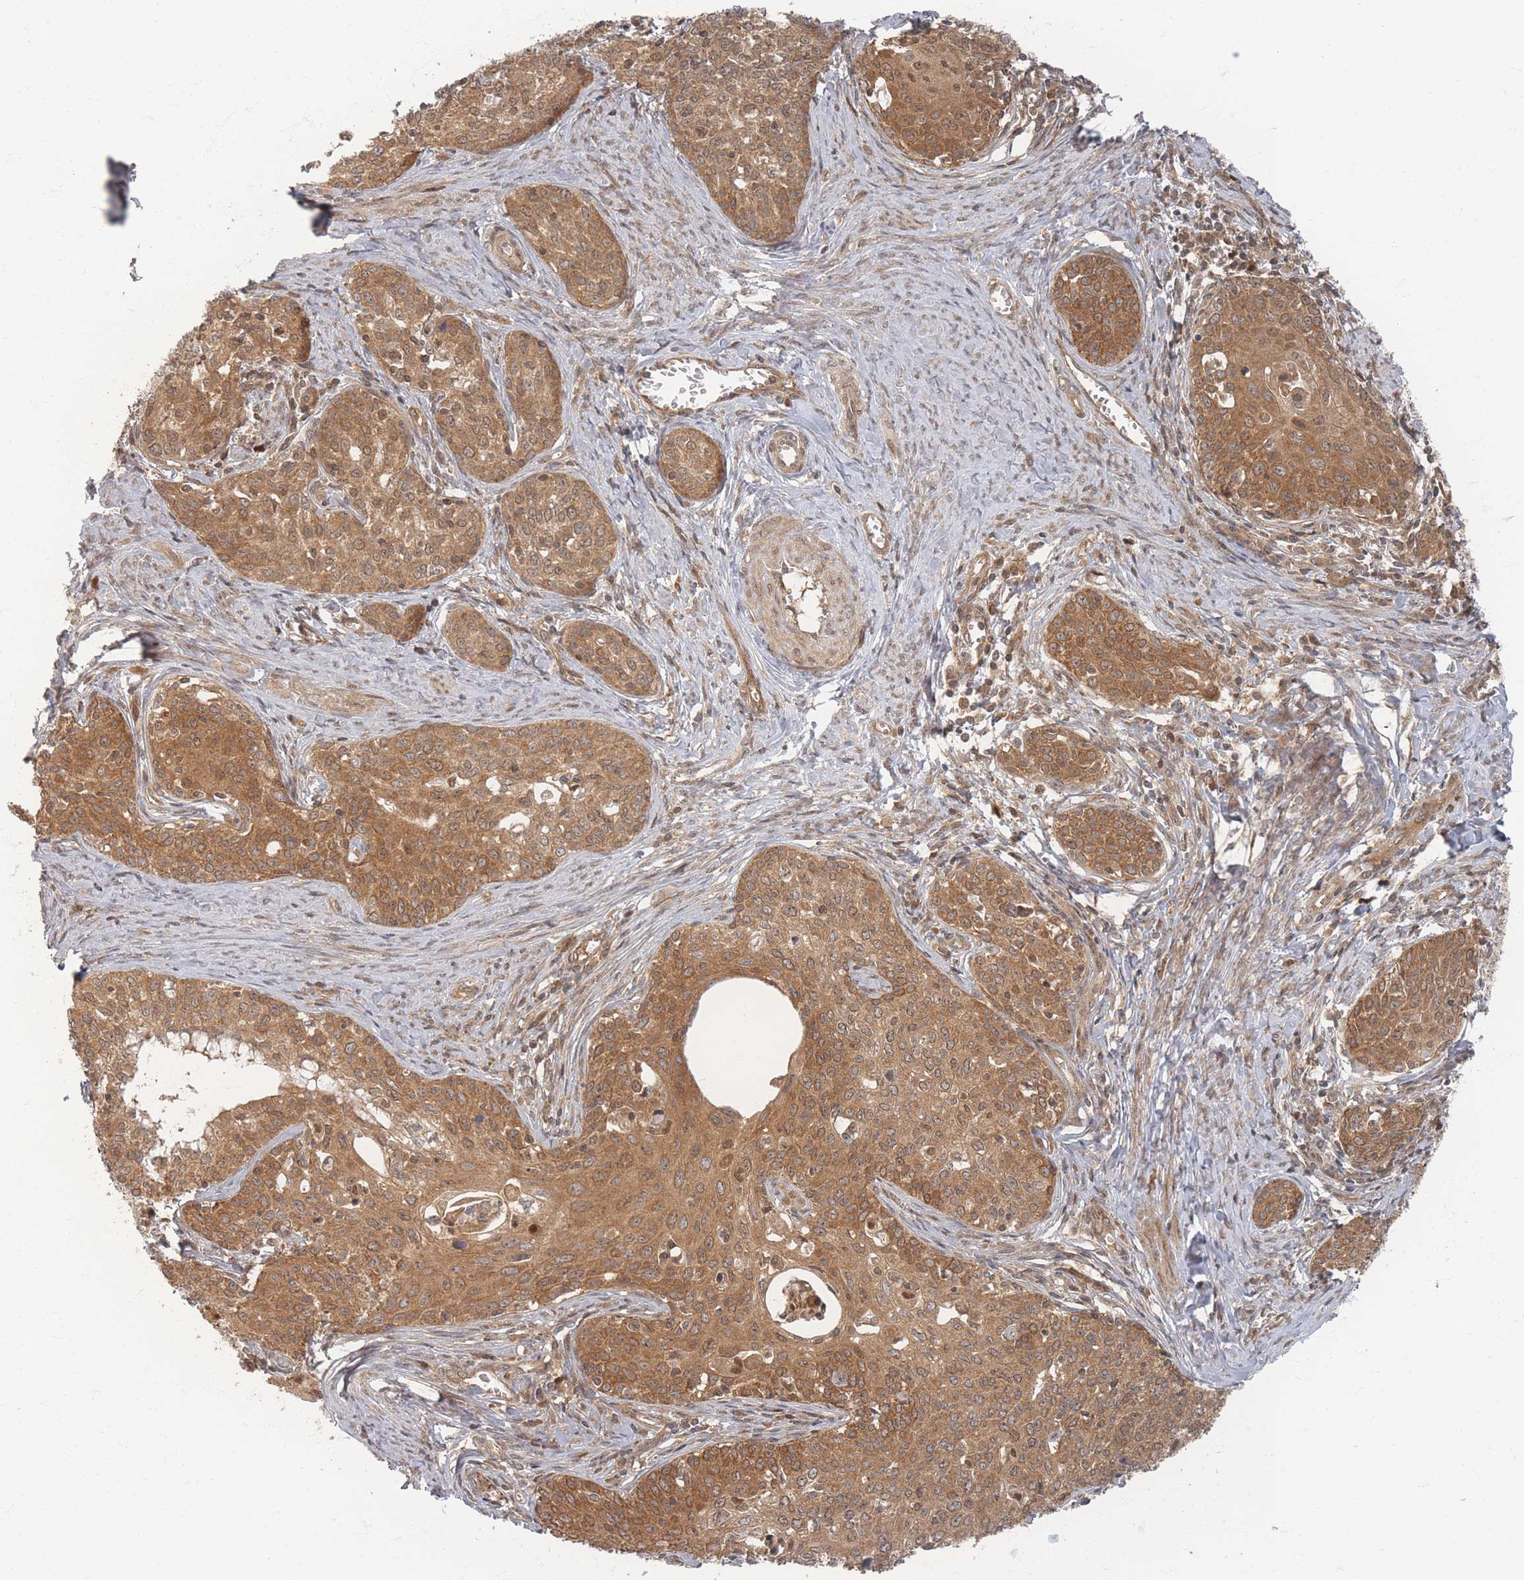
{"staining": {"intensity": "moderate", "quantity": ">75%", "location": "cytoplasmic/membranous"}, "tissue": "cervical cancer", "cell_type": "Tumor cells", "image_type": "cancer", "snomed": [{"axis": "morphology", "description": "Squamous cell carcinoma, NOS"}, {"axis": "morphology", "description": "Adenocarcinoma, NOS"}, {"axis": "topography", "description": "Cervix"}], "caption": "Cervical cancer stained with a brown dye exhibits moderate cytoplasmic/membranous positive positivity in about >75% of tumor cells.", "gene": "PSMD9", "patient": {"sex": "female", "age": 52}}